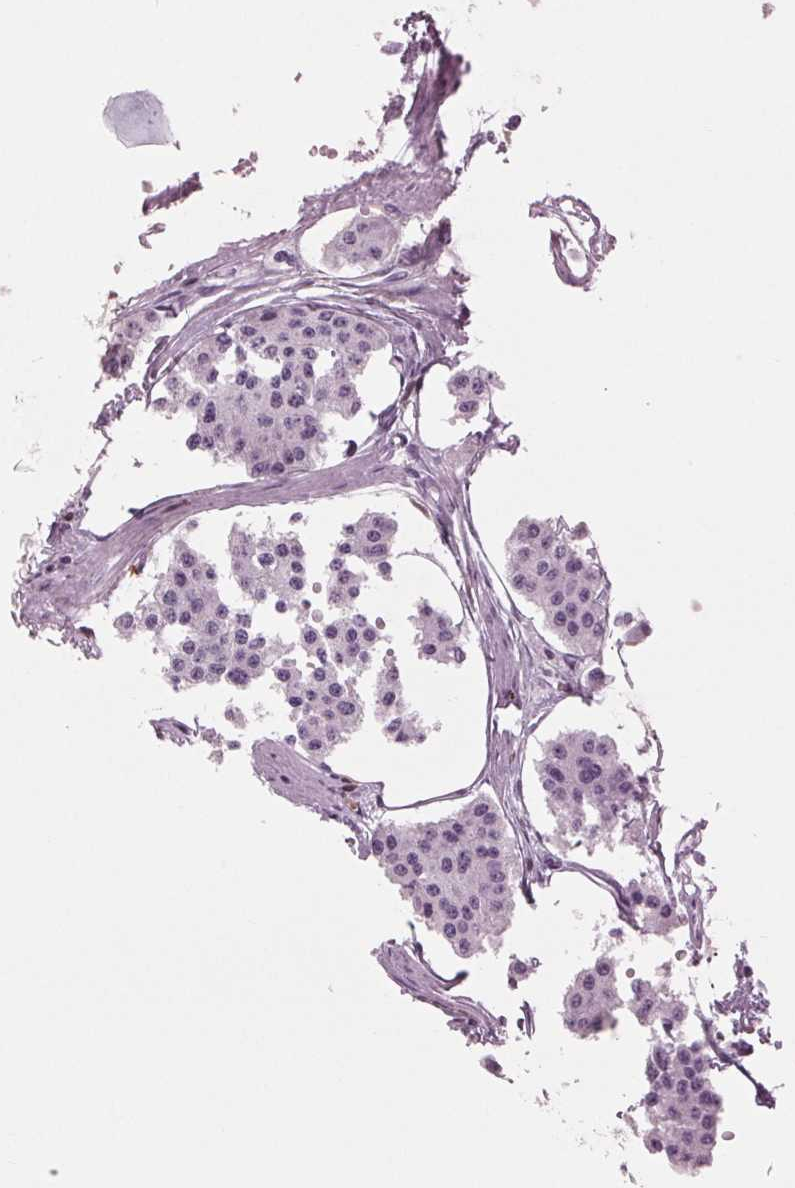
{"staining": {"intensity": "negative", "quantity": "none", "location": "none"}, "tissue": "carcinoid", "cell_type": "Tumor cells", "image_type": "cancer", "snomed": [{"axis": "morphology", "description": "Carcinoid, malignant, NOS"}, {"axis": "topography", "description": "Small intestine"}], "caption": "Immunohistochemistry (IHC) of human carcinoid reveals no staining in tumor cells. (DAB (3,3'-diaminobenzidine) IHC visualized using brightfield microscopy, high magnification).", "gene": "BTLA", "patient": {"sex": "female", "age": 65}}